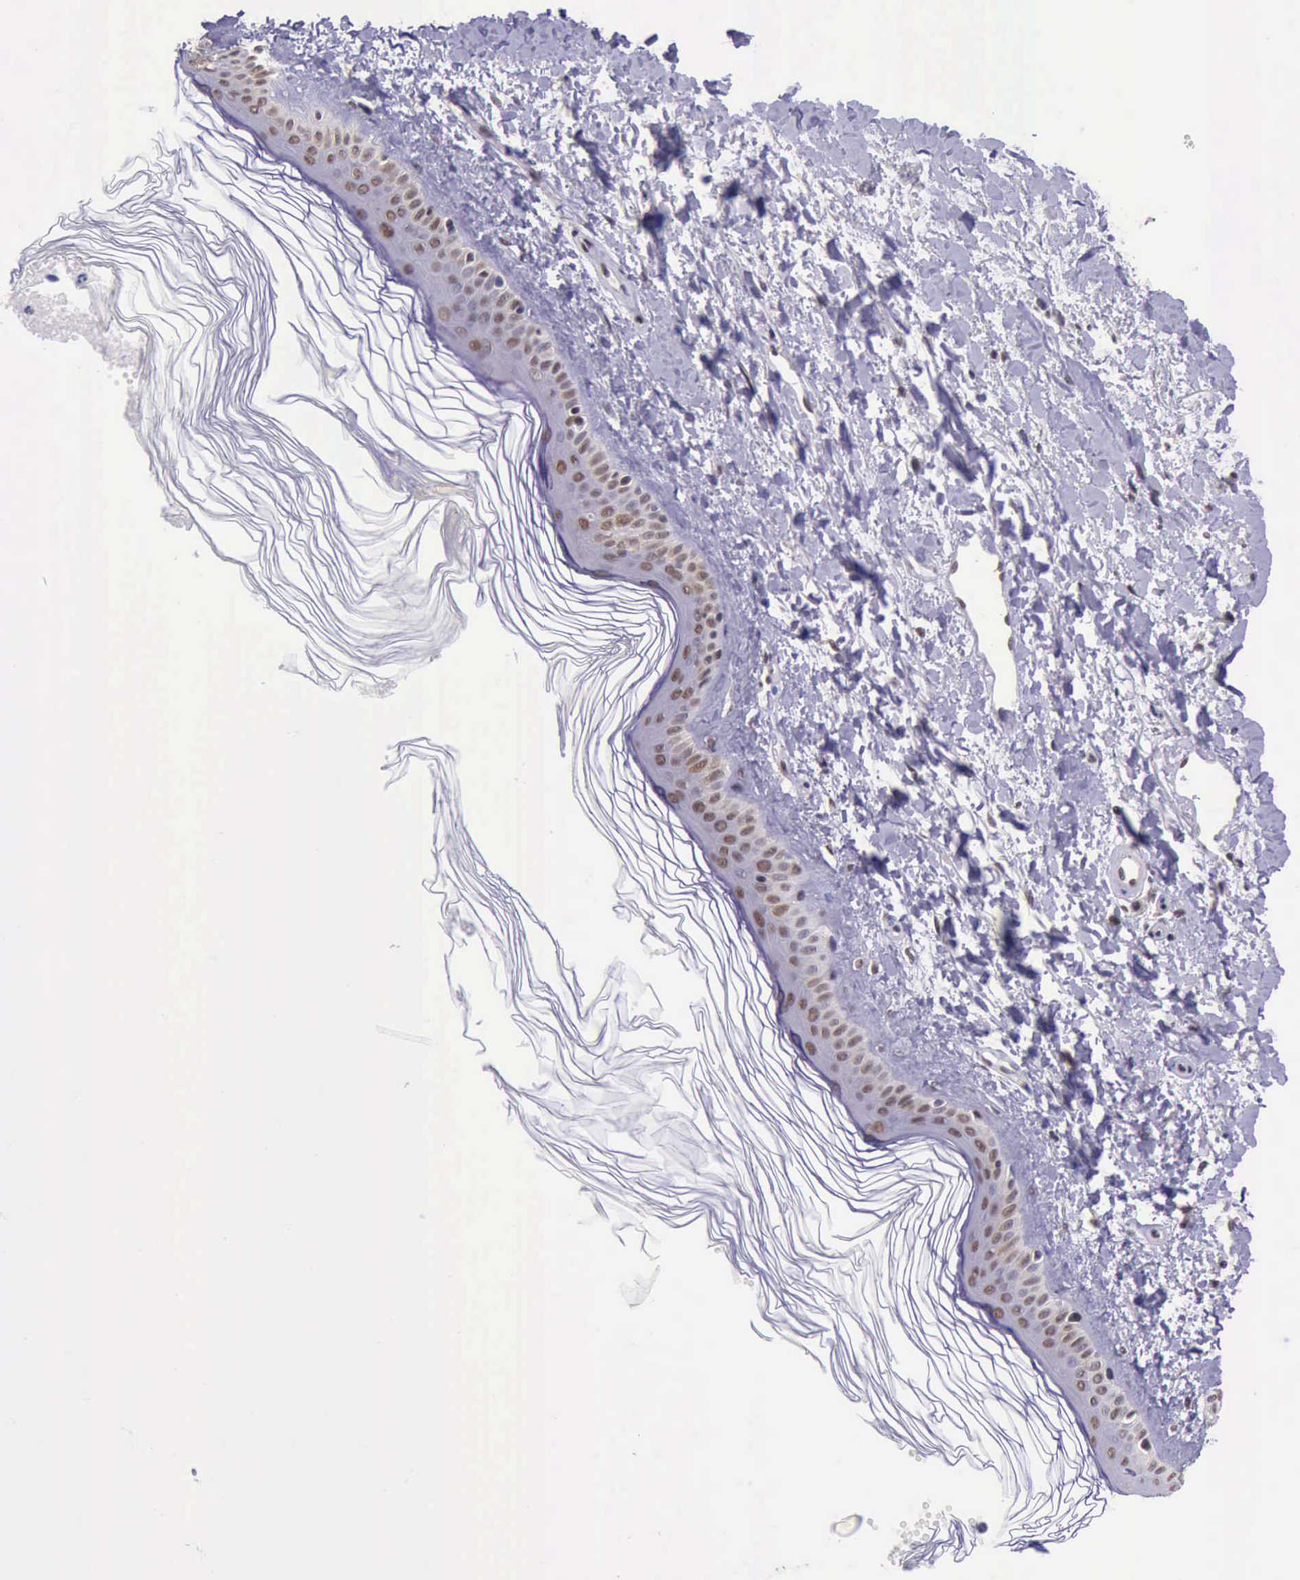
{"staining": {"intensity": "moderate", "quantity": ">75%", "location": "nuclear"}, "tissue": "melanoma", "cell_type": "Tumor cells", "image_type": "cancer", "snomed": [{"axis": "morphology", "description": "Malignant melanoma, NOS"}, {"axis": "topography", "description": "Skin"}], "caption": "A micrograph of melanoma stained for a protein exhibits moderate nuclear brown staining in tumor cells.", "gene": "PRPF39", "patient": {"sex": "female", "age": 73}}